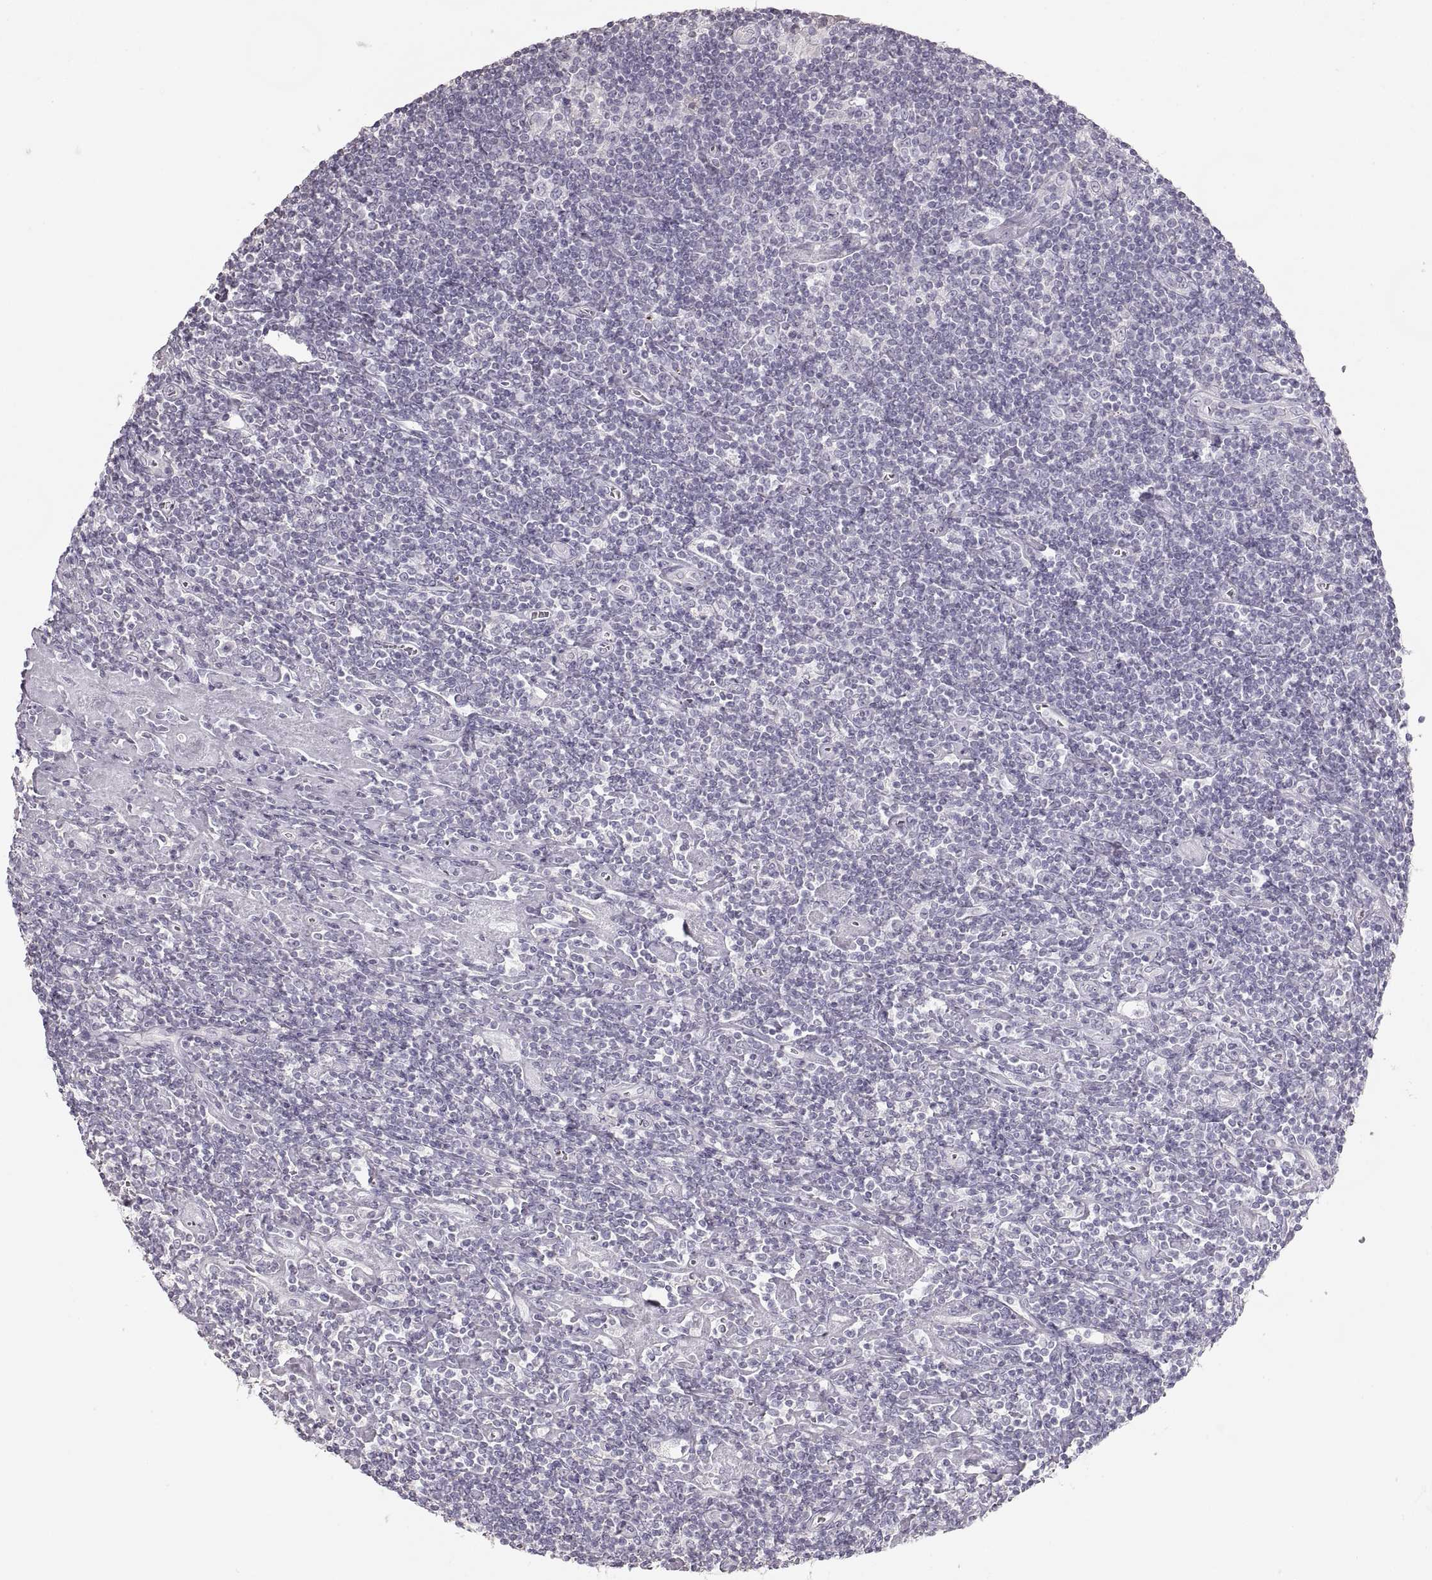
{"staining": {"intensity": "negative", "quantity": "none", "location": "none"}, "tissue": "lymphoma", "cell_type": "Tumor cells", "image_type": "cancer", "snomed": [{"axis": "morphology", "description": "Hodgkin's disease, NOS"}, {"axis": "topography", "description": "Lymph node"}], "caption": "This is an IHC image of human Hodgkin's disease. There is no staining in tumor cells.", "gene": "ZP3", "patient": {"sex": "male", "age": 40}}